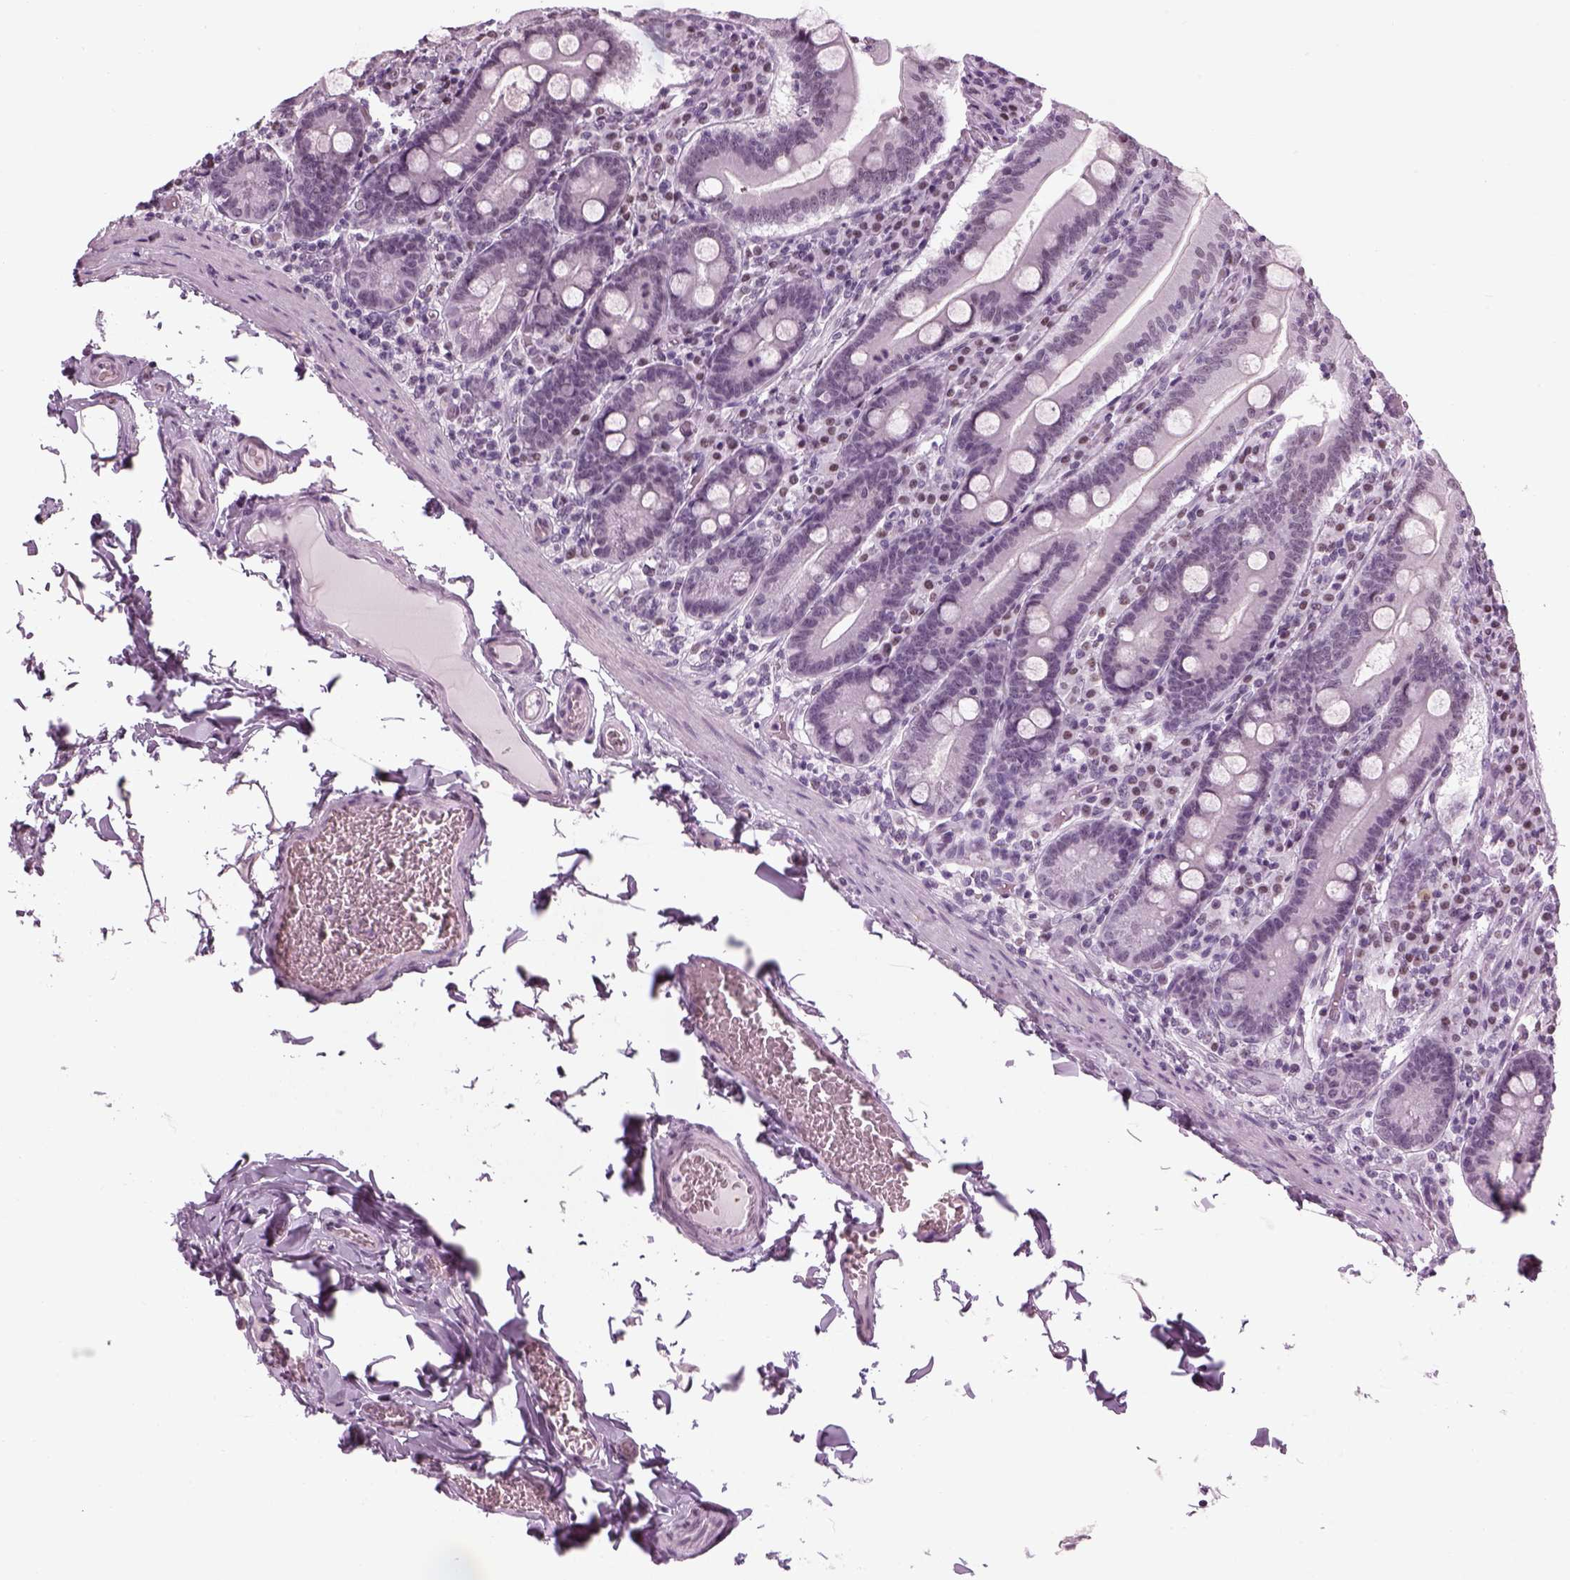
{"staining": {"intensity": "negative", "quantity": "none", "location": "none"}, "tissue": "small intestine", "cell_type": "Glandular cells", "image_type": "normal", "snomed": [{"axis": "morphology", "description": "Normal tissue, NOS"}, {"axis": "topography", "description": "Small intestine"}], "caption": "Small intestine stained for a protein using immunohistochemistry exhibits no staining glandular cells.", "gene": "KCNG2", "patient": {"sex": "male", "age": 37}}